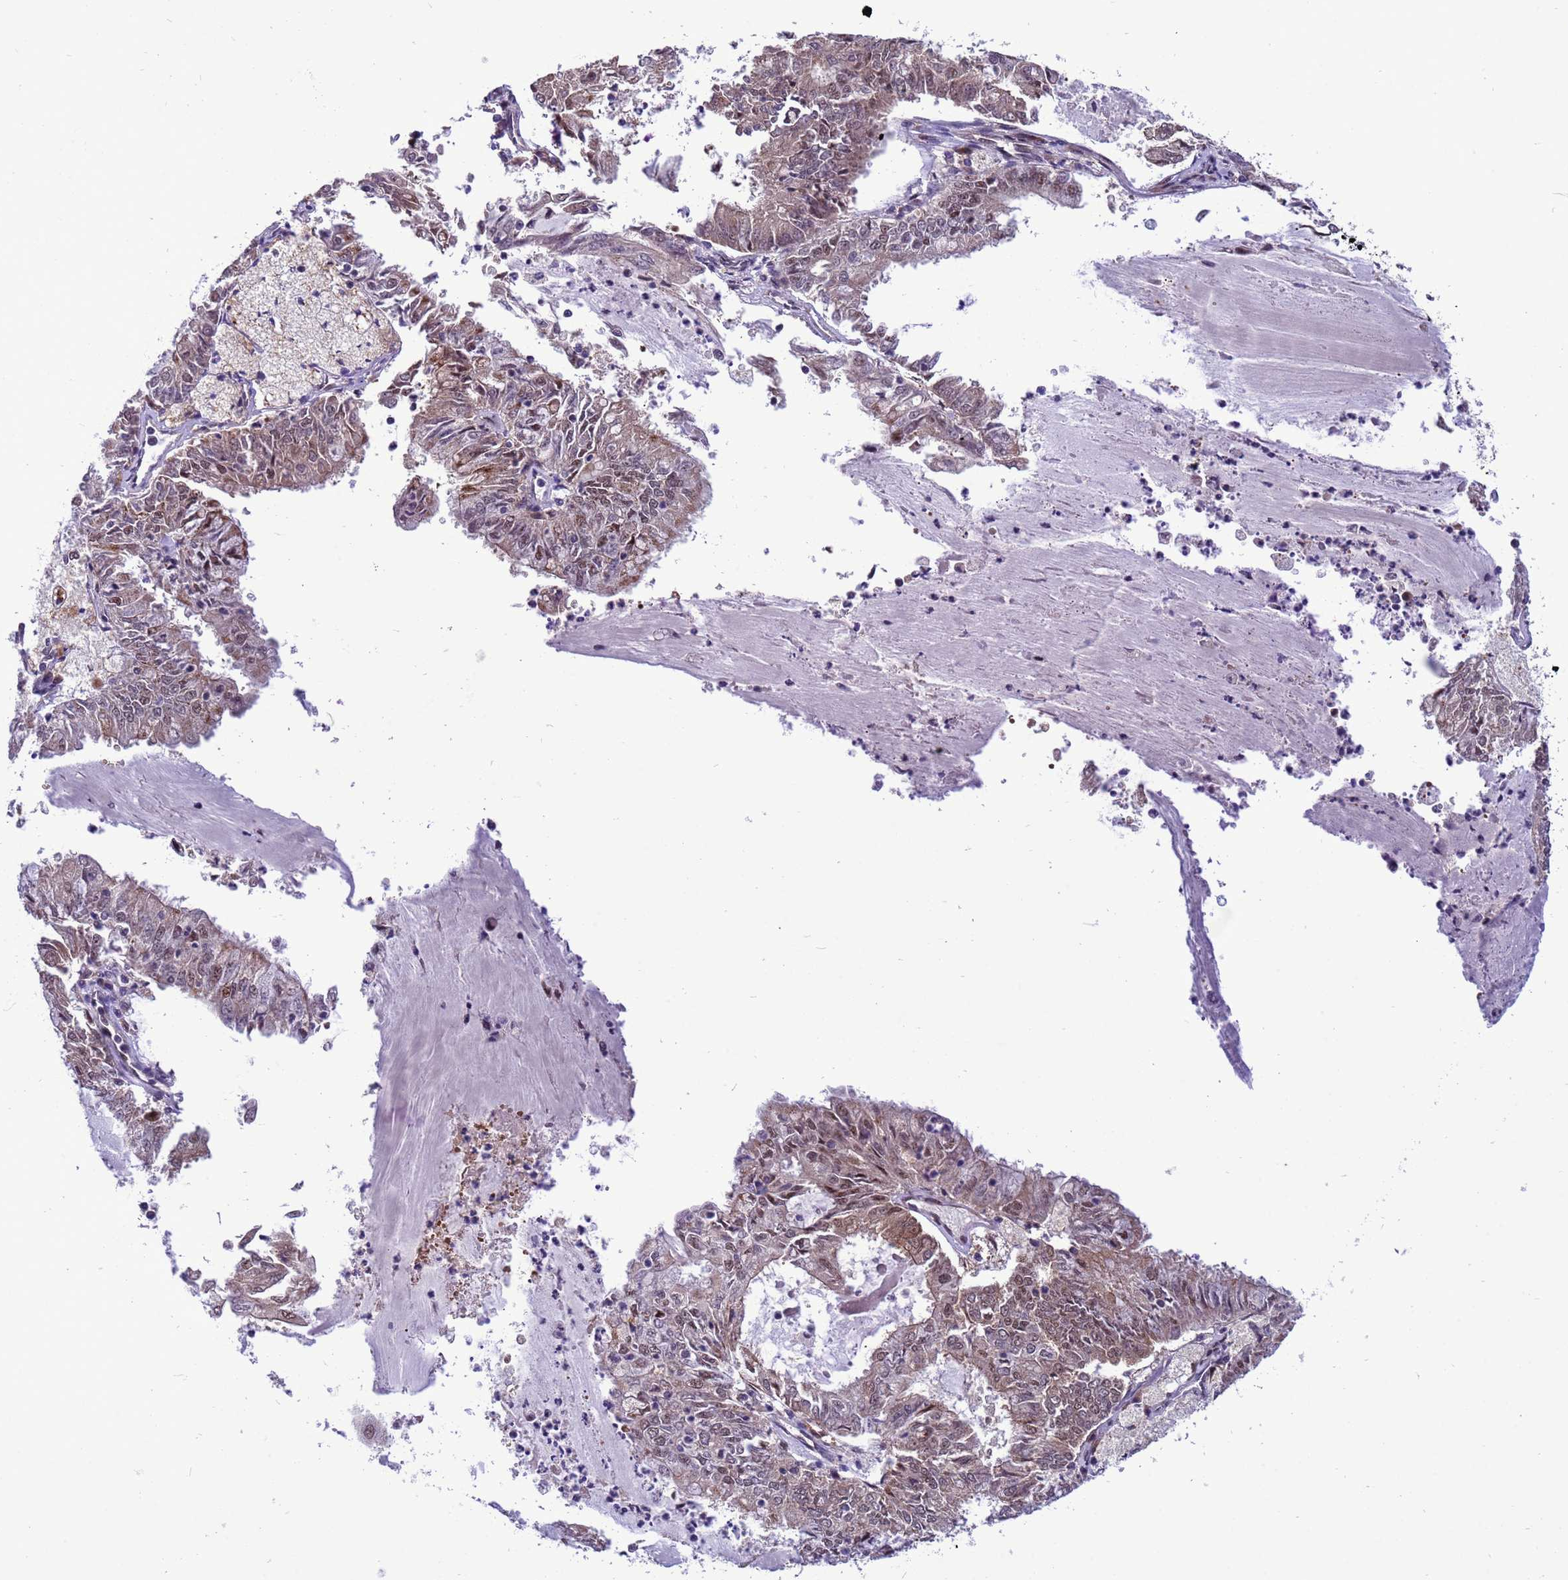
{"staining": {"intensity": "weak", "quantity": "25%-75%", "location": "cytoplasmic/membranous,nuclear"}, "tissue": "endometrial cancer", "cell_type": "Tumor cells", "image_type": "cancer", "snomed": [{"axis": "morphology", "description": "Adenocarcinoma, NOS"}, {"axis": "topography", "description": "Endometrium"}], "caption": "A high-resolution image shows immunohistochemistry staining of endometrial adenocarcinoma, which shows weak cytoplasmic/membranous and nuclear expression in about 25%-75% of tumor cells. (brown staining indicates protein expression, while blue staining denotes nuclei).", "gene": "RASD1", "patient": {"sex": "female", "age": 57}}